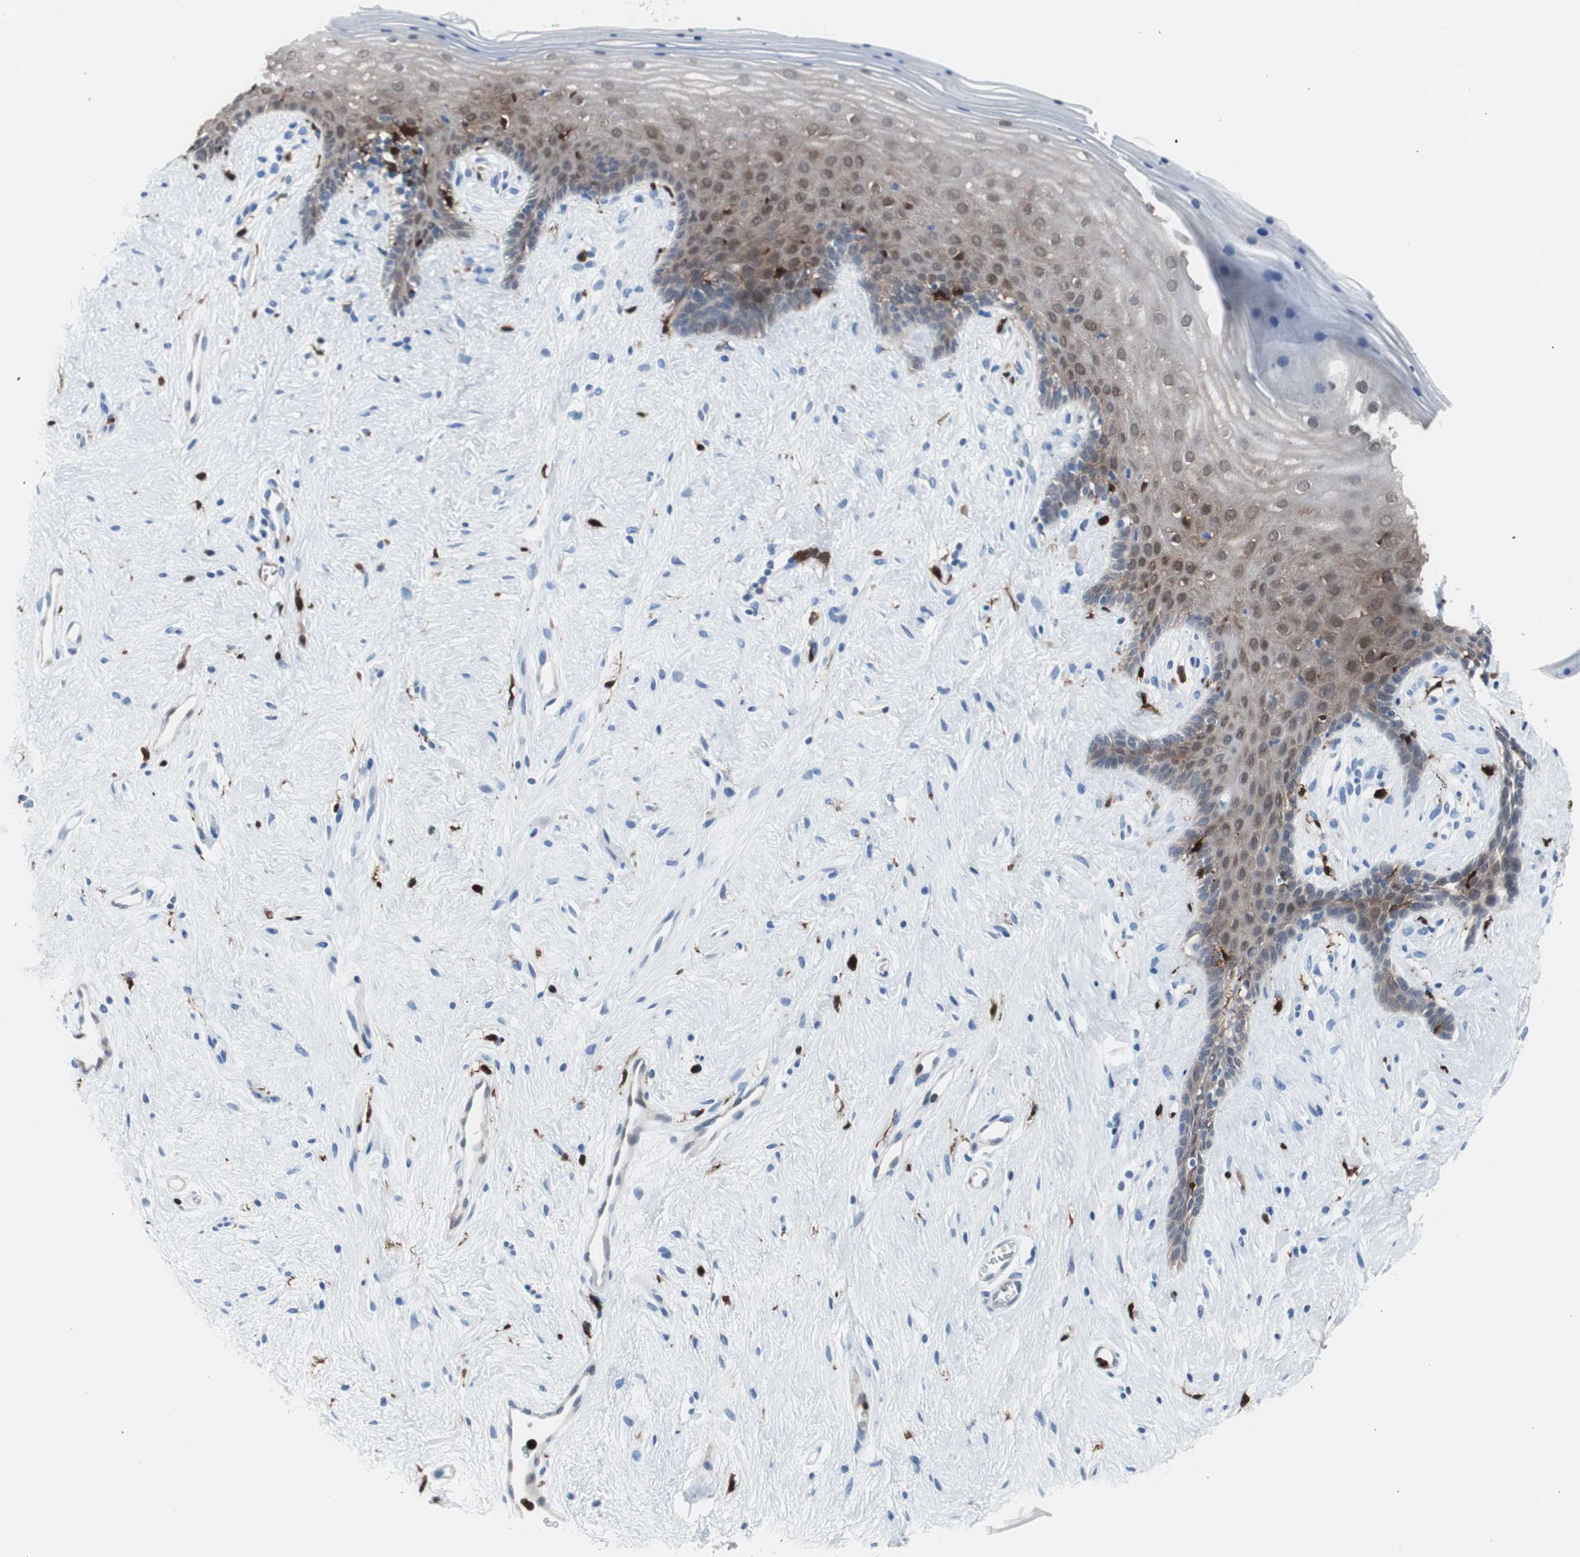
{"staining": {"intensity": "moderate", "quantity": "<25%", "location": "cytoplasmic/membranous"}, "tissue": "vagina", "cell_type": "Squamous epithelial cells", "image_type": "normal", "snomed": [{"axis": "morphology", "description": "Normal tissue, NOS"}, {"axis": "topography", "description": "Vagina"}], "caption": "This micrograph displays unremarkable vagina stained with immunohistochemistry to label a protein in brown. The cytoplasmic/membranous of squamous epithelial cells show moderate positivity for the protein. Nuclei are counter-stained blue.", "gene": "SYK", "patient": {"sex": "female", "age": 44}}